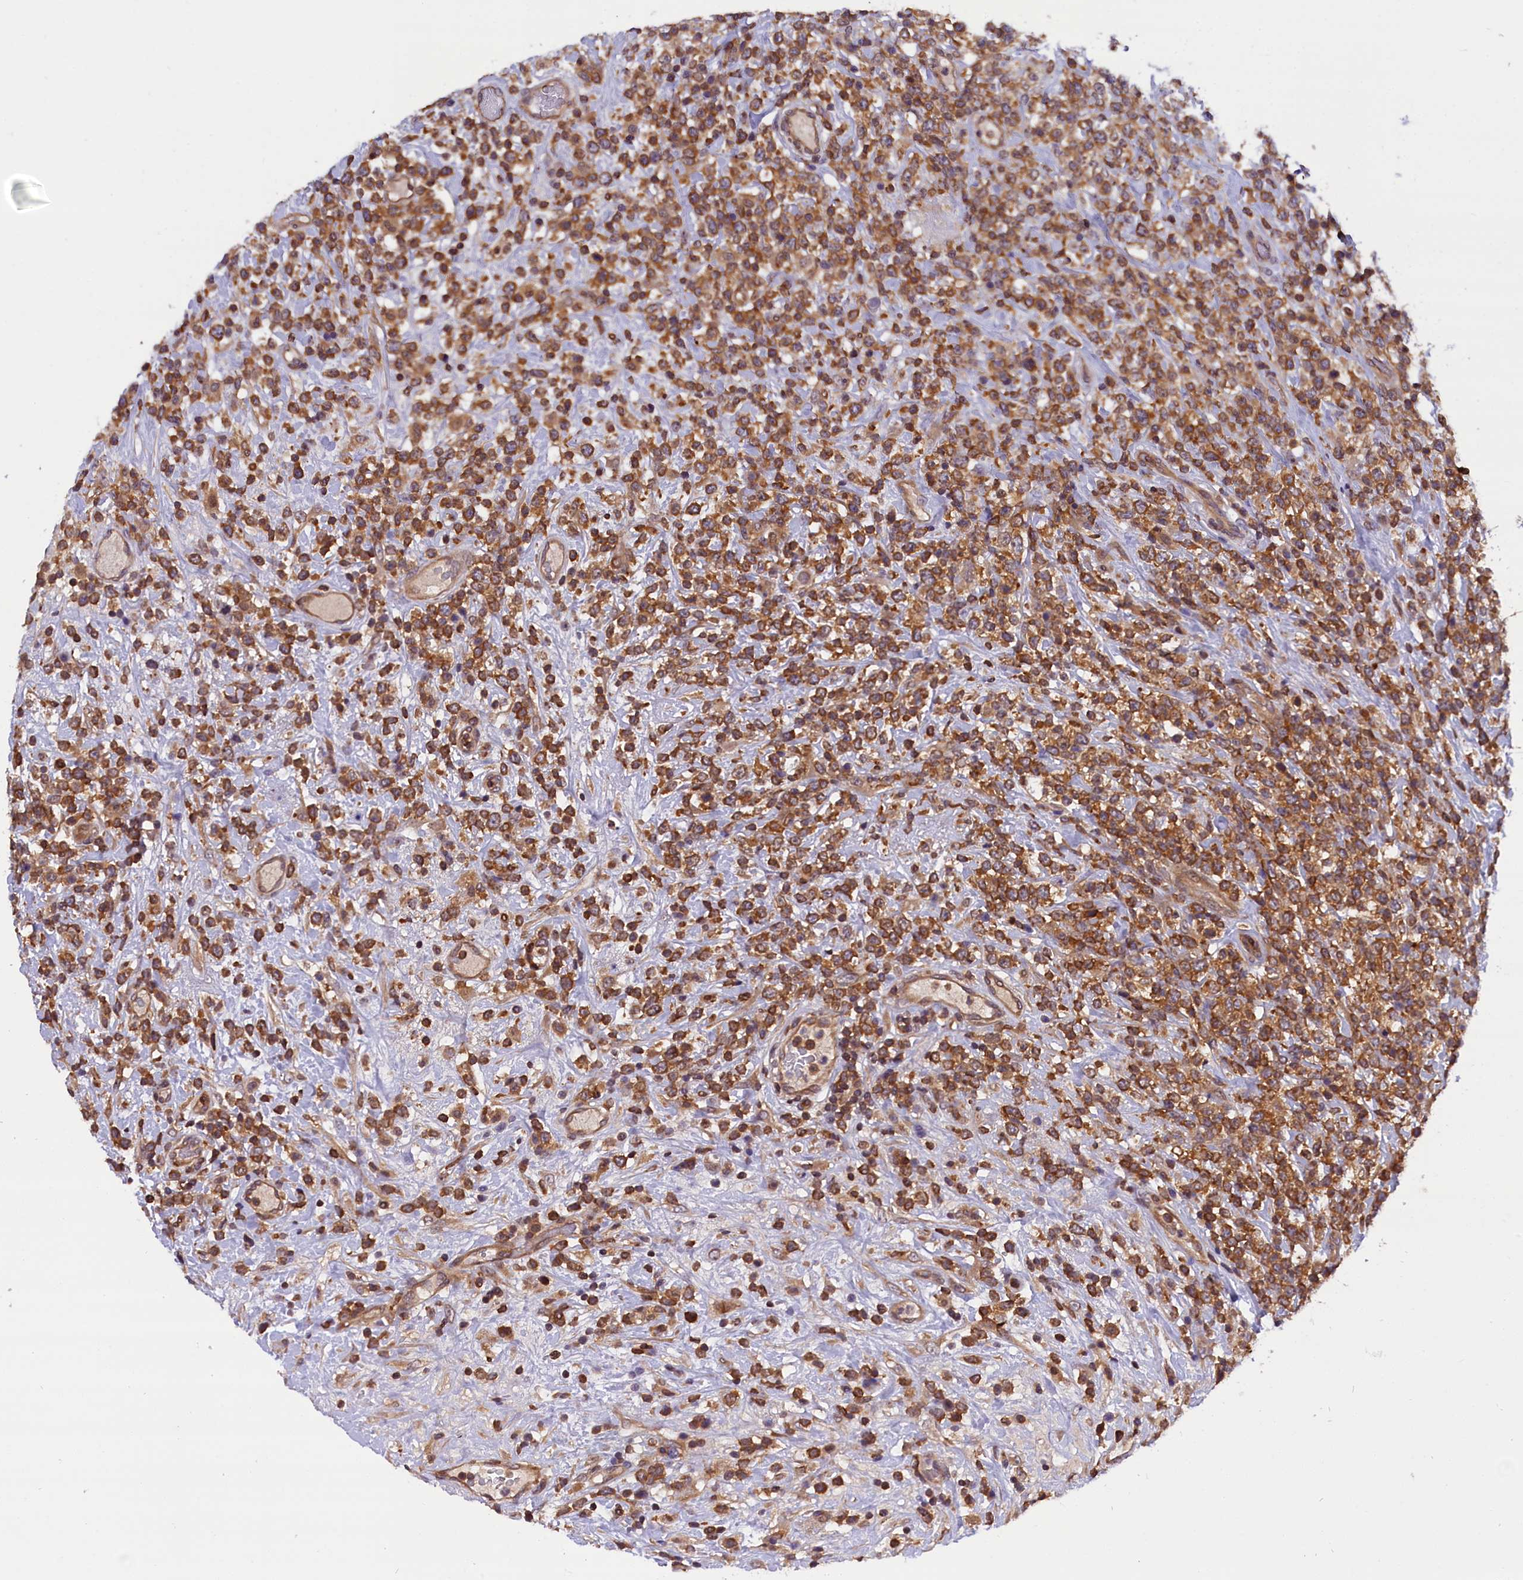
{"staining": {"intensity": "moderate", "quantity": ">75%", "location": "cytoplasmic/membranous"}, "tissue": "lymphoma", "cell_type": "Tumor cells", "image_type": "cancer", "snomed": [{"axis": "morphology", "description": "Malignant lymphoma, non-Hodgkin's type, High grade"}, {"axis": "topography", "description": "Colon"}], "caption": "An image of malignant lymphoma, non-Hodgkin's type (high-grade) stained for a protein exhibits moderate cytoplasmic/membranous brown staining in tumor cells. (Stains: DAB in brown, nuclei in blue, Microscopy: brightfield microscopy at high magnification).", "gene": "TBCB", "patient": {"sex": "female", "age": 53}}